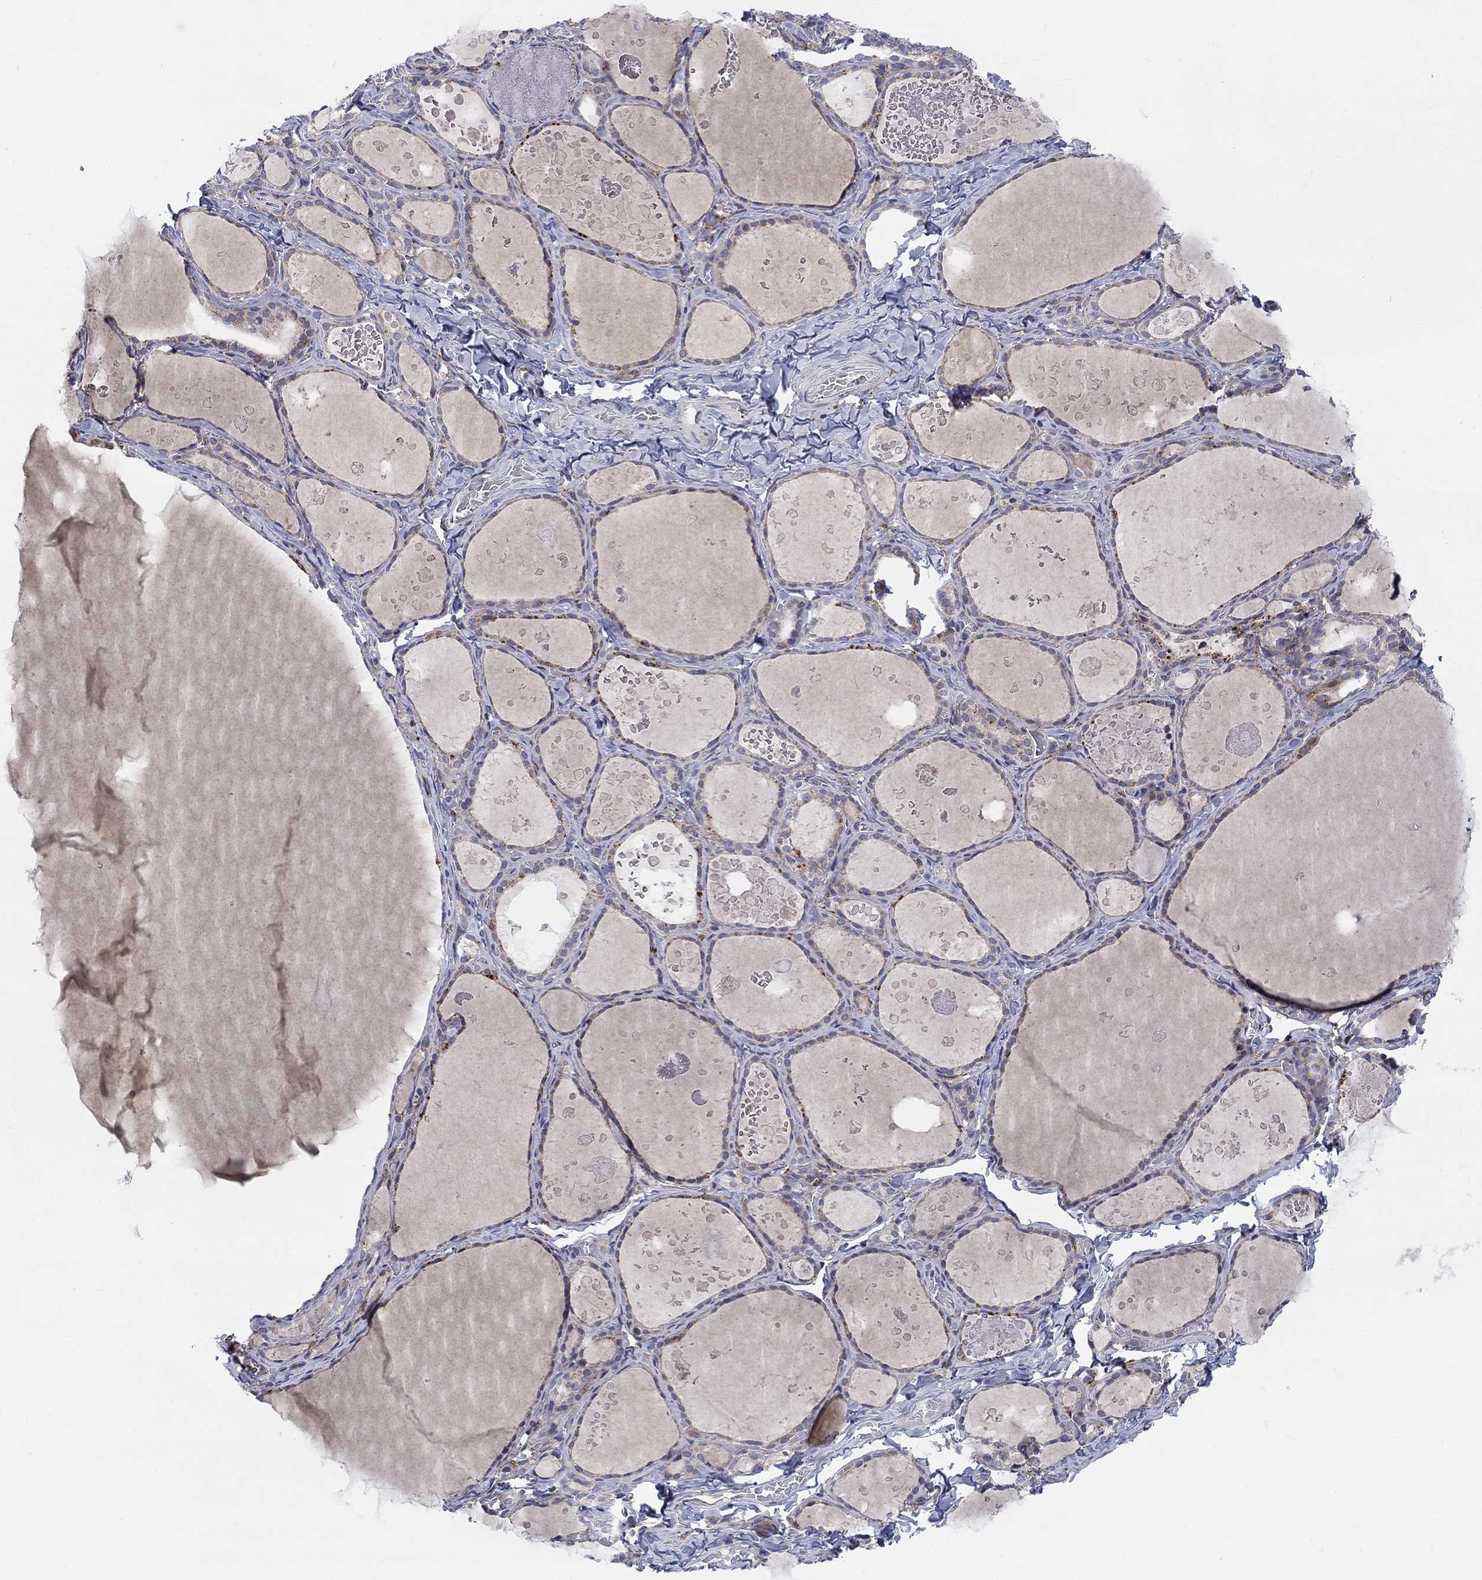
{"staining": {"intensity": "negative", "quantity": "none", "location": "none"}, "tissue": "thyroid gland", "cell_type": "Glandular cells", "image_type": "normal", "snomed": [{"axis": "morphology", "description": "Normal tissue, NOS"}, {"axis": "topography", "description": "Thyroid gland"}], "caption": "IHC photomicrograph of benign thyroid gland stained for a protein (brown), which exhibits no expression in glandular cells.", "gene": "SLC35F2", "patient": {"sex": "female", "age": 56}}